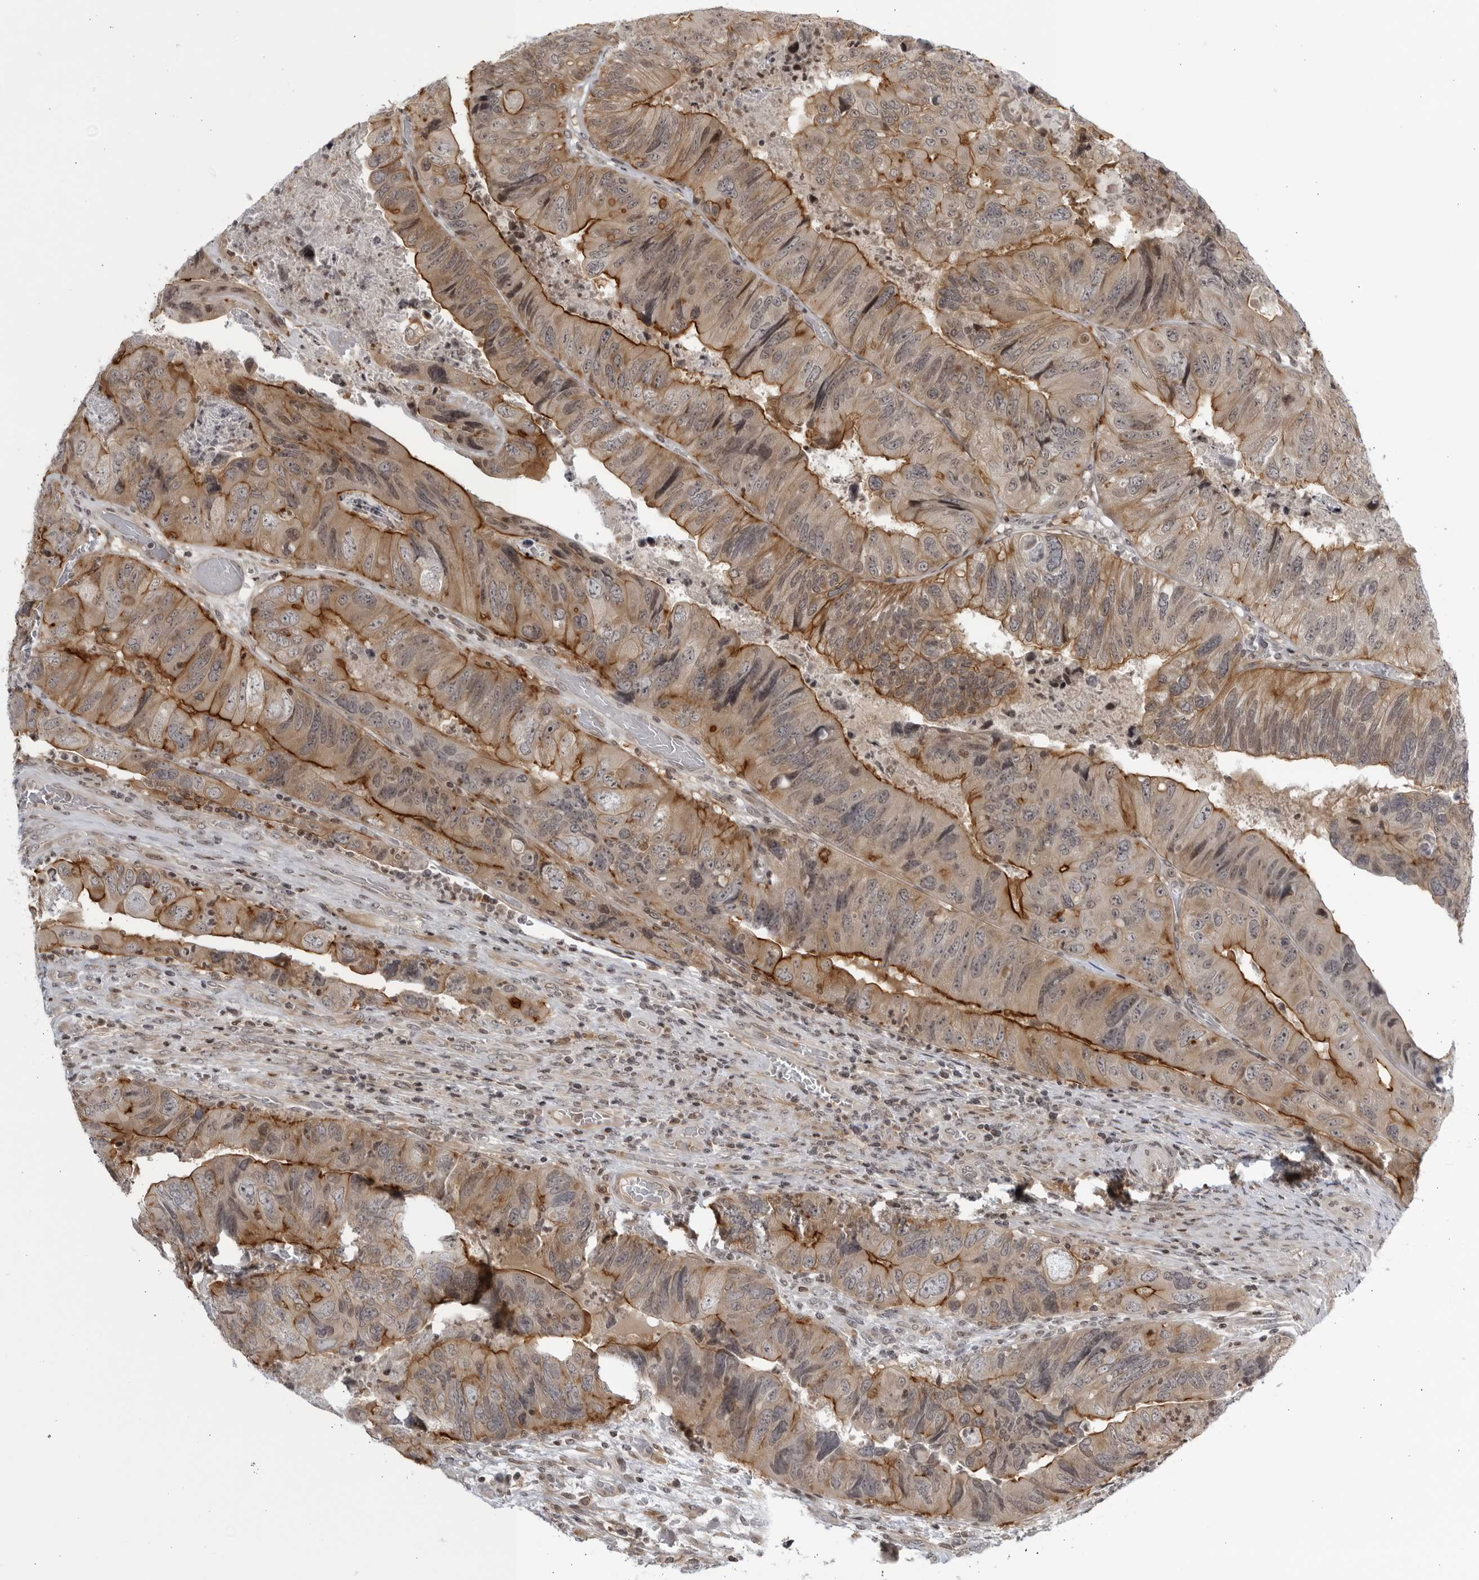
{"staining": {"intensity": "strong", "quantity": "25%-75%", "location": "cytoplasmic/membranous,nuclear"}, "tissue": "colorectal cancer", "cell_type": "Tumor cells", "image_type": "cancer", "snomed": [{"axis": "morphology", "description": "Adenocarcinoma, NOS"}, {"axis": "topography", "description": "Rectum"}], "caption": "Tumor cells exhibit strong cytoplasmic/membranous and nuclear positivity in about 25%-75% of cells in colorectal cancer.", "gene": "DTL", "patient": {"sex": "male", "age": 63}}